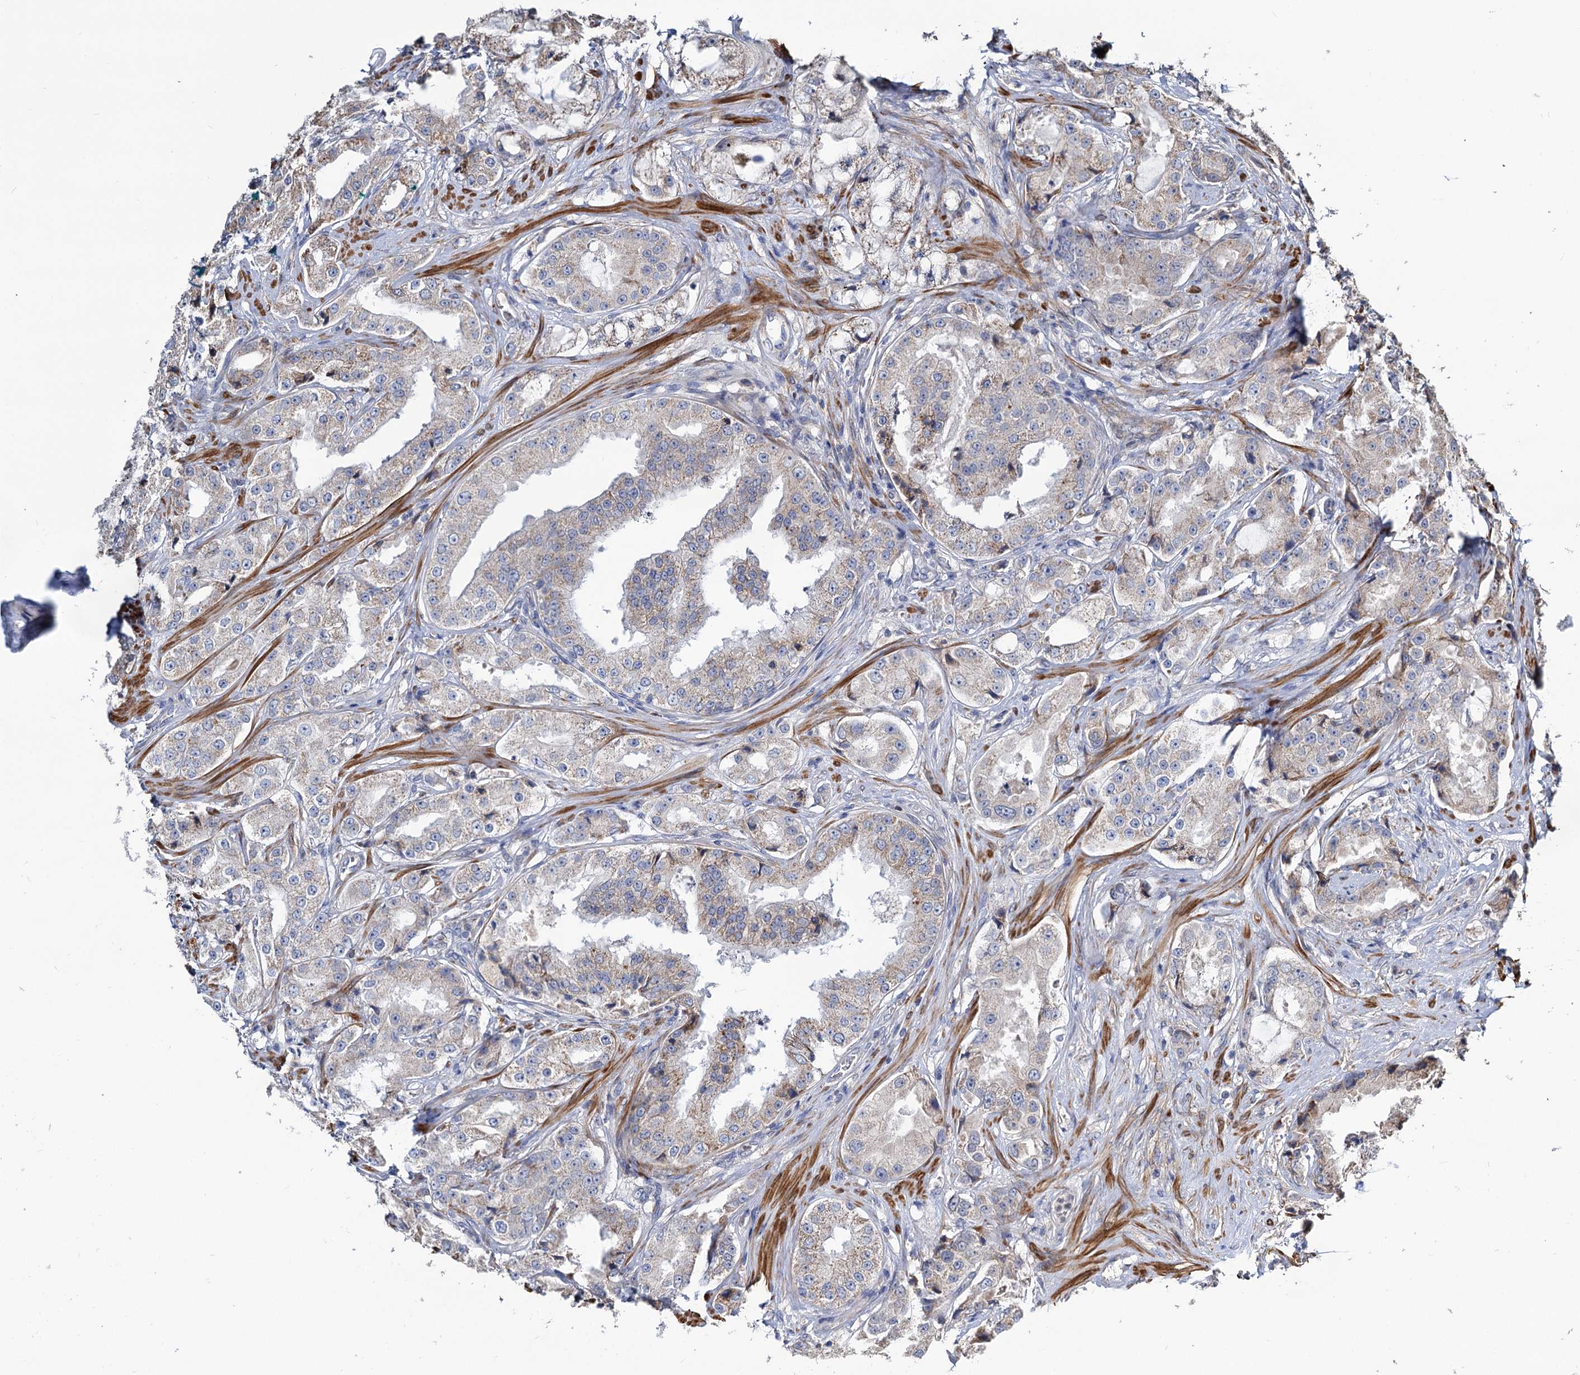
{"staining": {"intensity": "weak", "quantity": "<25%", "location": "cytoplasmic/membranous"}, "tissue": "prostate cancer", "cell_type": "Tumor cells", "image_type": "cancer", "snomed": [{"axis": "morphology", "description": "Adenocarcinoma, High grade"}, {"axis": "topography", "description": "Prostate"}], "caption": "Immunohistochemistry (IHC) of human high-grade adenocarcinoma (prostate) displays no expression in tumor cells.", "gene": "ALKBH7", "patient": {"sex": "male", "age": 73}}